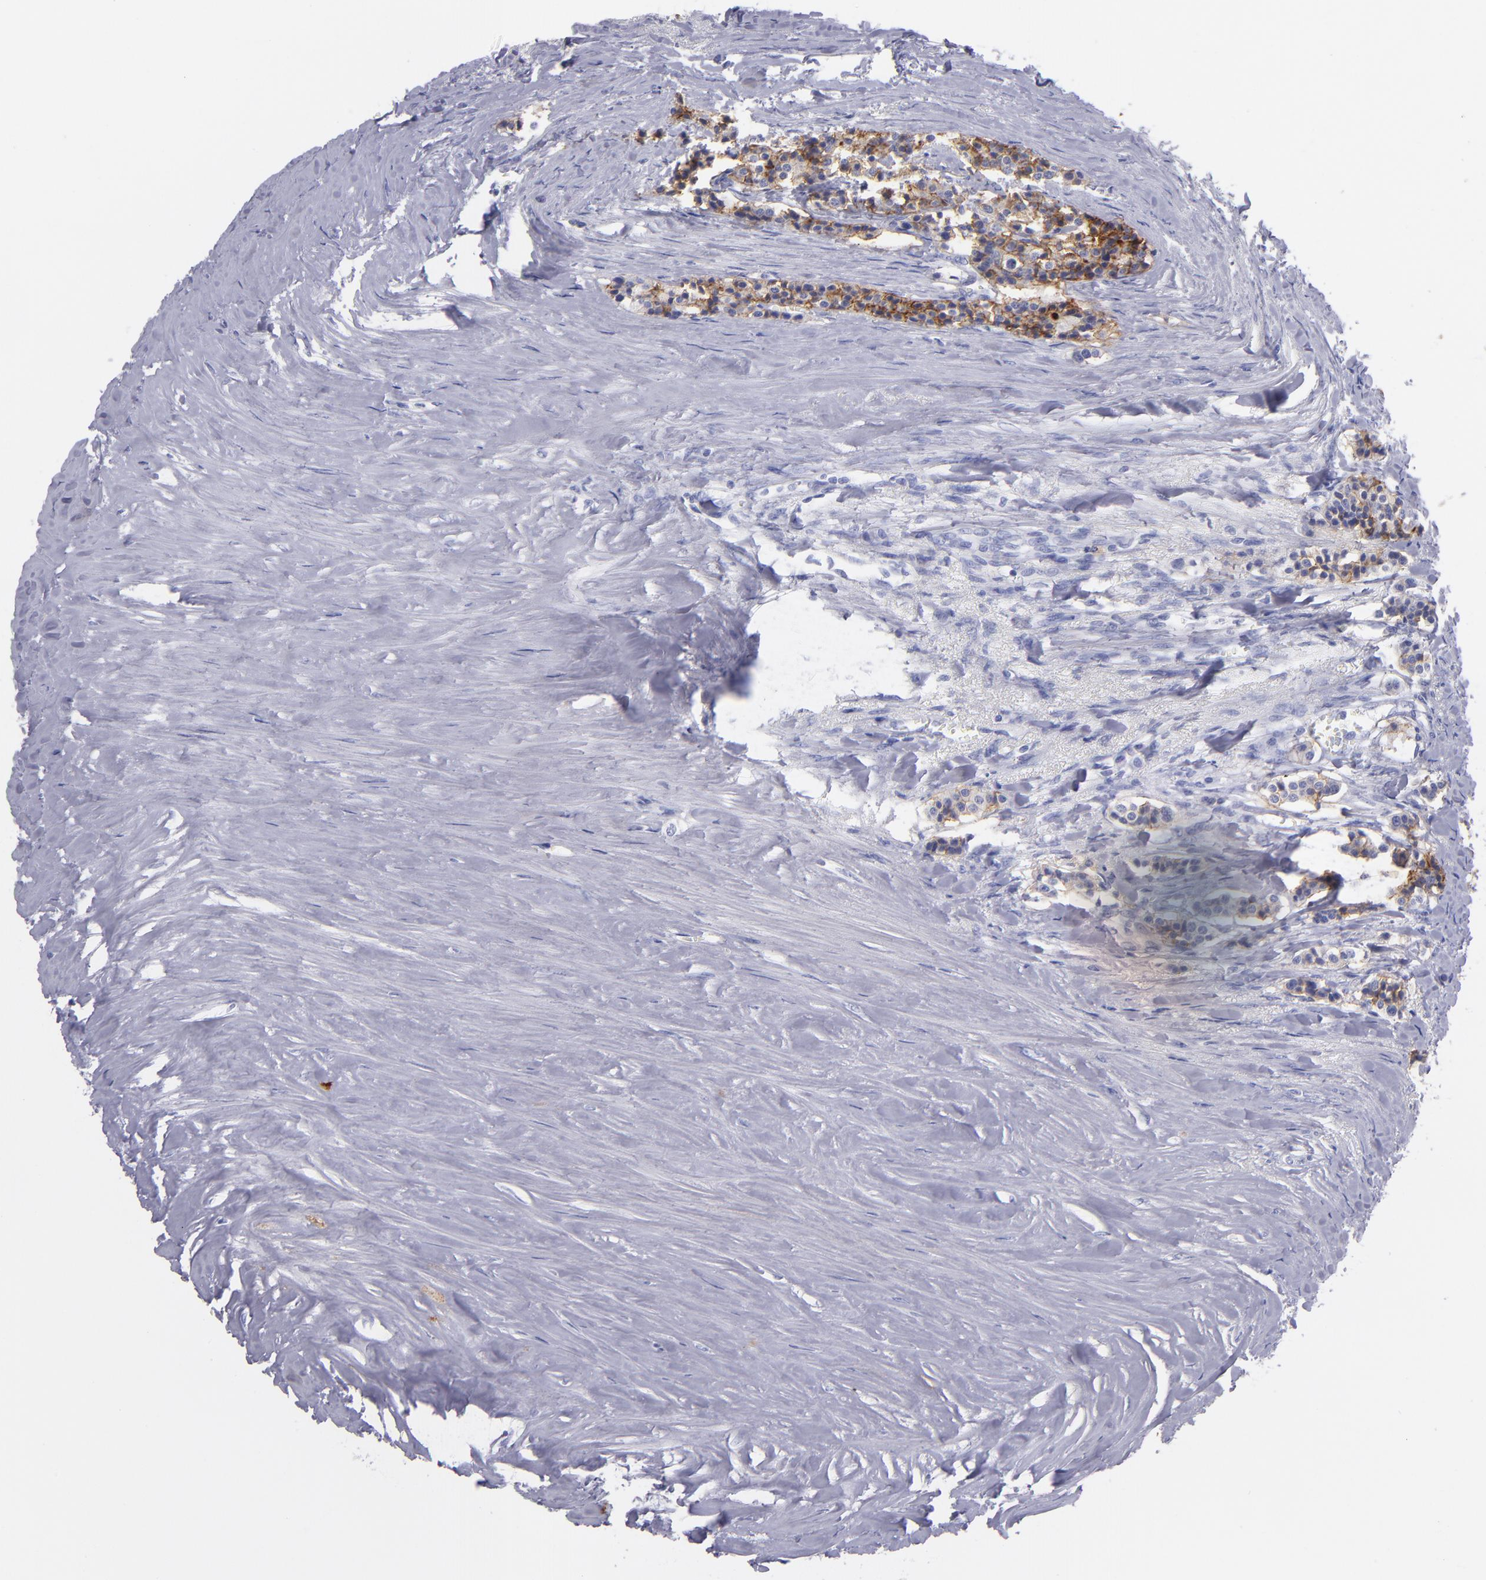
{"staining": {"intensity": "moderate", "quantity": ">75%", "location": "cytoplasmic/membranous"}, "tissue": "carcinoid", "cell_type": "Tumor cells", "image_type": "cancer", "snomed": [{"axis": "morphology", "description": "Carcinoid, malignant, NOS"}, {"axis": "topography", "description": "Small intestine"}], "caption": "Human carcinoid (malignant) stained with a brown dye displays moderate cytoplasmic/membranous positive expression in about >75% of tumor cells.", "gene": "CD82", "patient": {"sex": "male", "age": 63}}